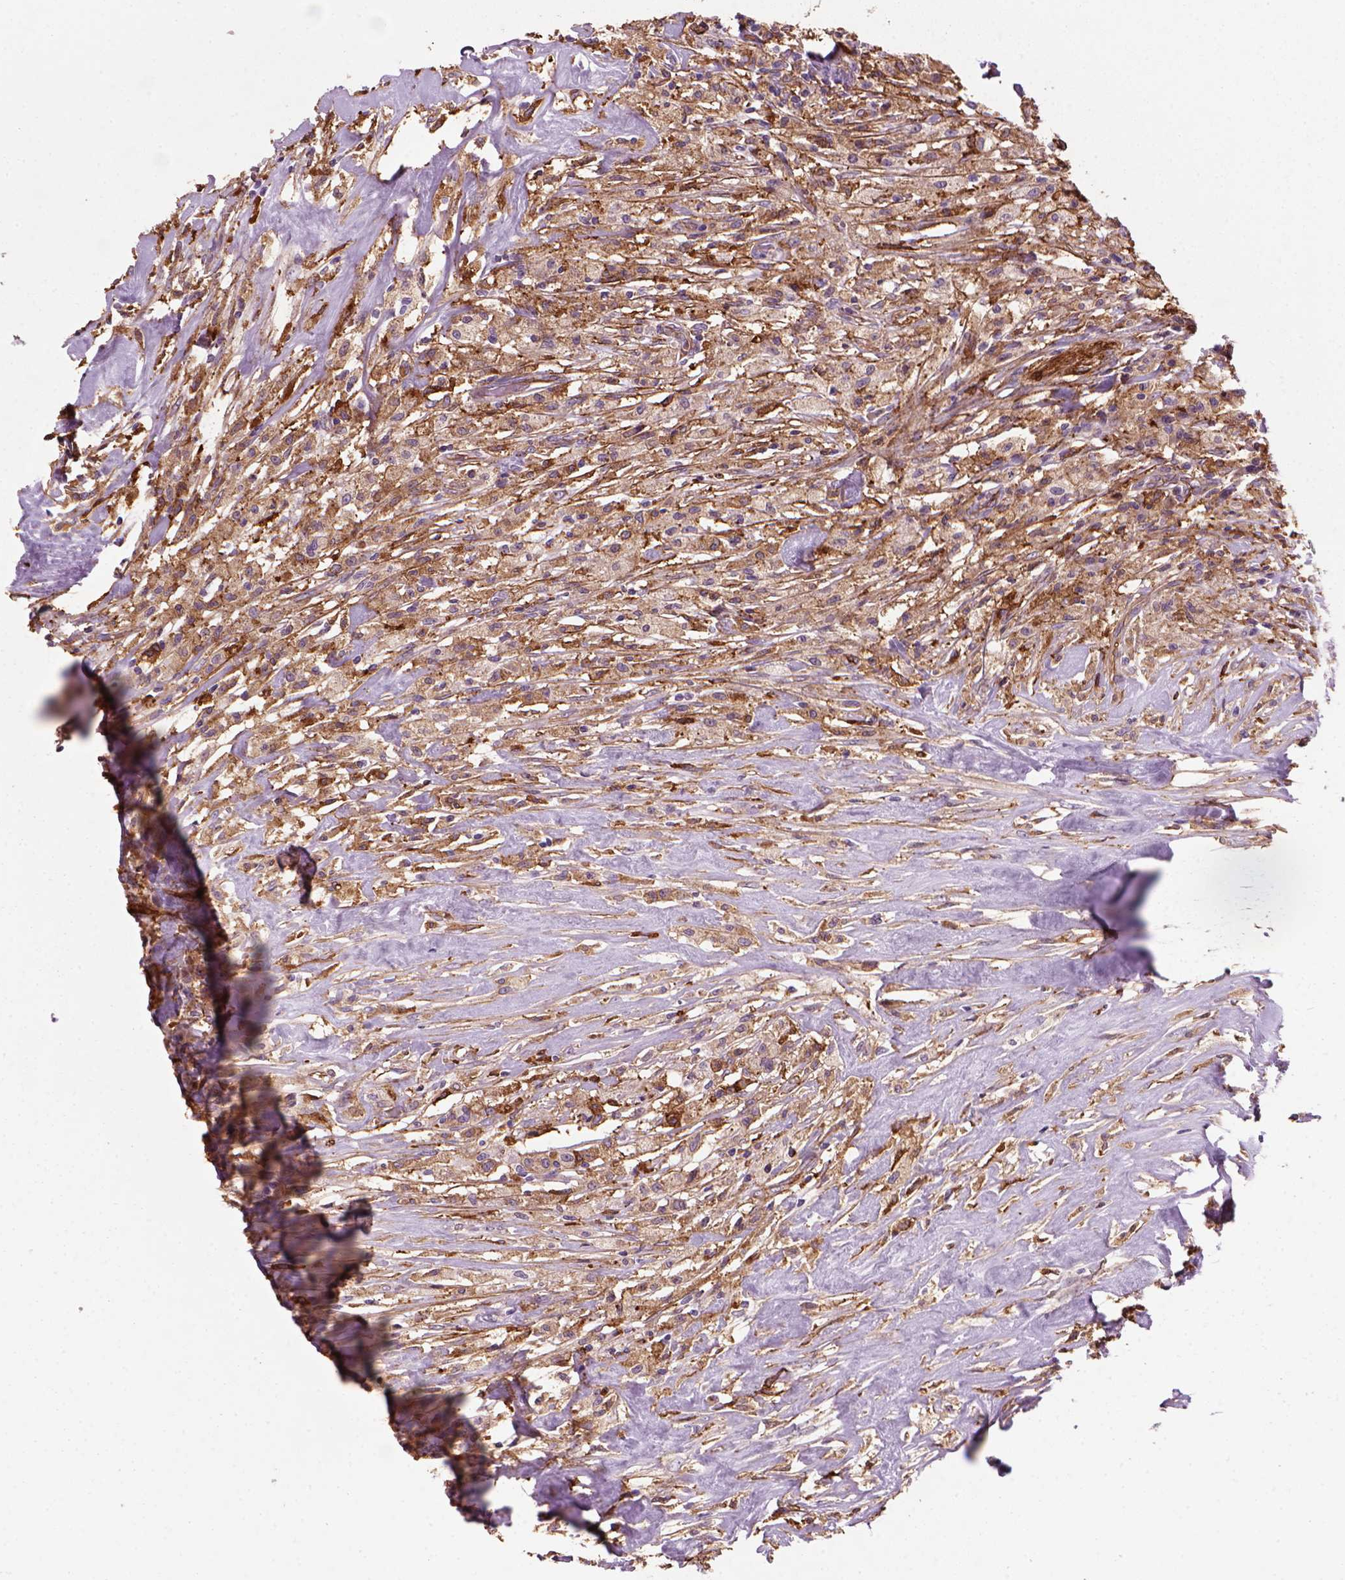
{"staining": {"intensity": "moderate", "quantity": "25%-75%", "location": "cytoplasmic/membranous"}, "tissue": "testis cancer", "cell_type": "Tumor cells", "image_type": "cancer", "snomed": [{"axis": "morphology", "description": "Necrosis, NOS"}, {"axis": "morphology", "description": "Carcinoma, Embryonal, NOS"}, {"axis": "topography", "description": "Testis"}], "caption": "Immunohistochemistry of human embryonal carcinoma (testis) displays medium levels of moderate cytoplasmic/membranous expression in approximately 25%-75% of tumor cells. (DAB (3,3'-diaminobenzidine) IHC, brown staining for protein, blue staining for nuclei).", "gene": "MARCKS", "patient": {"sex": "male", "age": 19}}